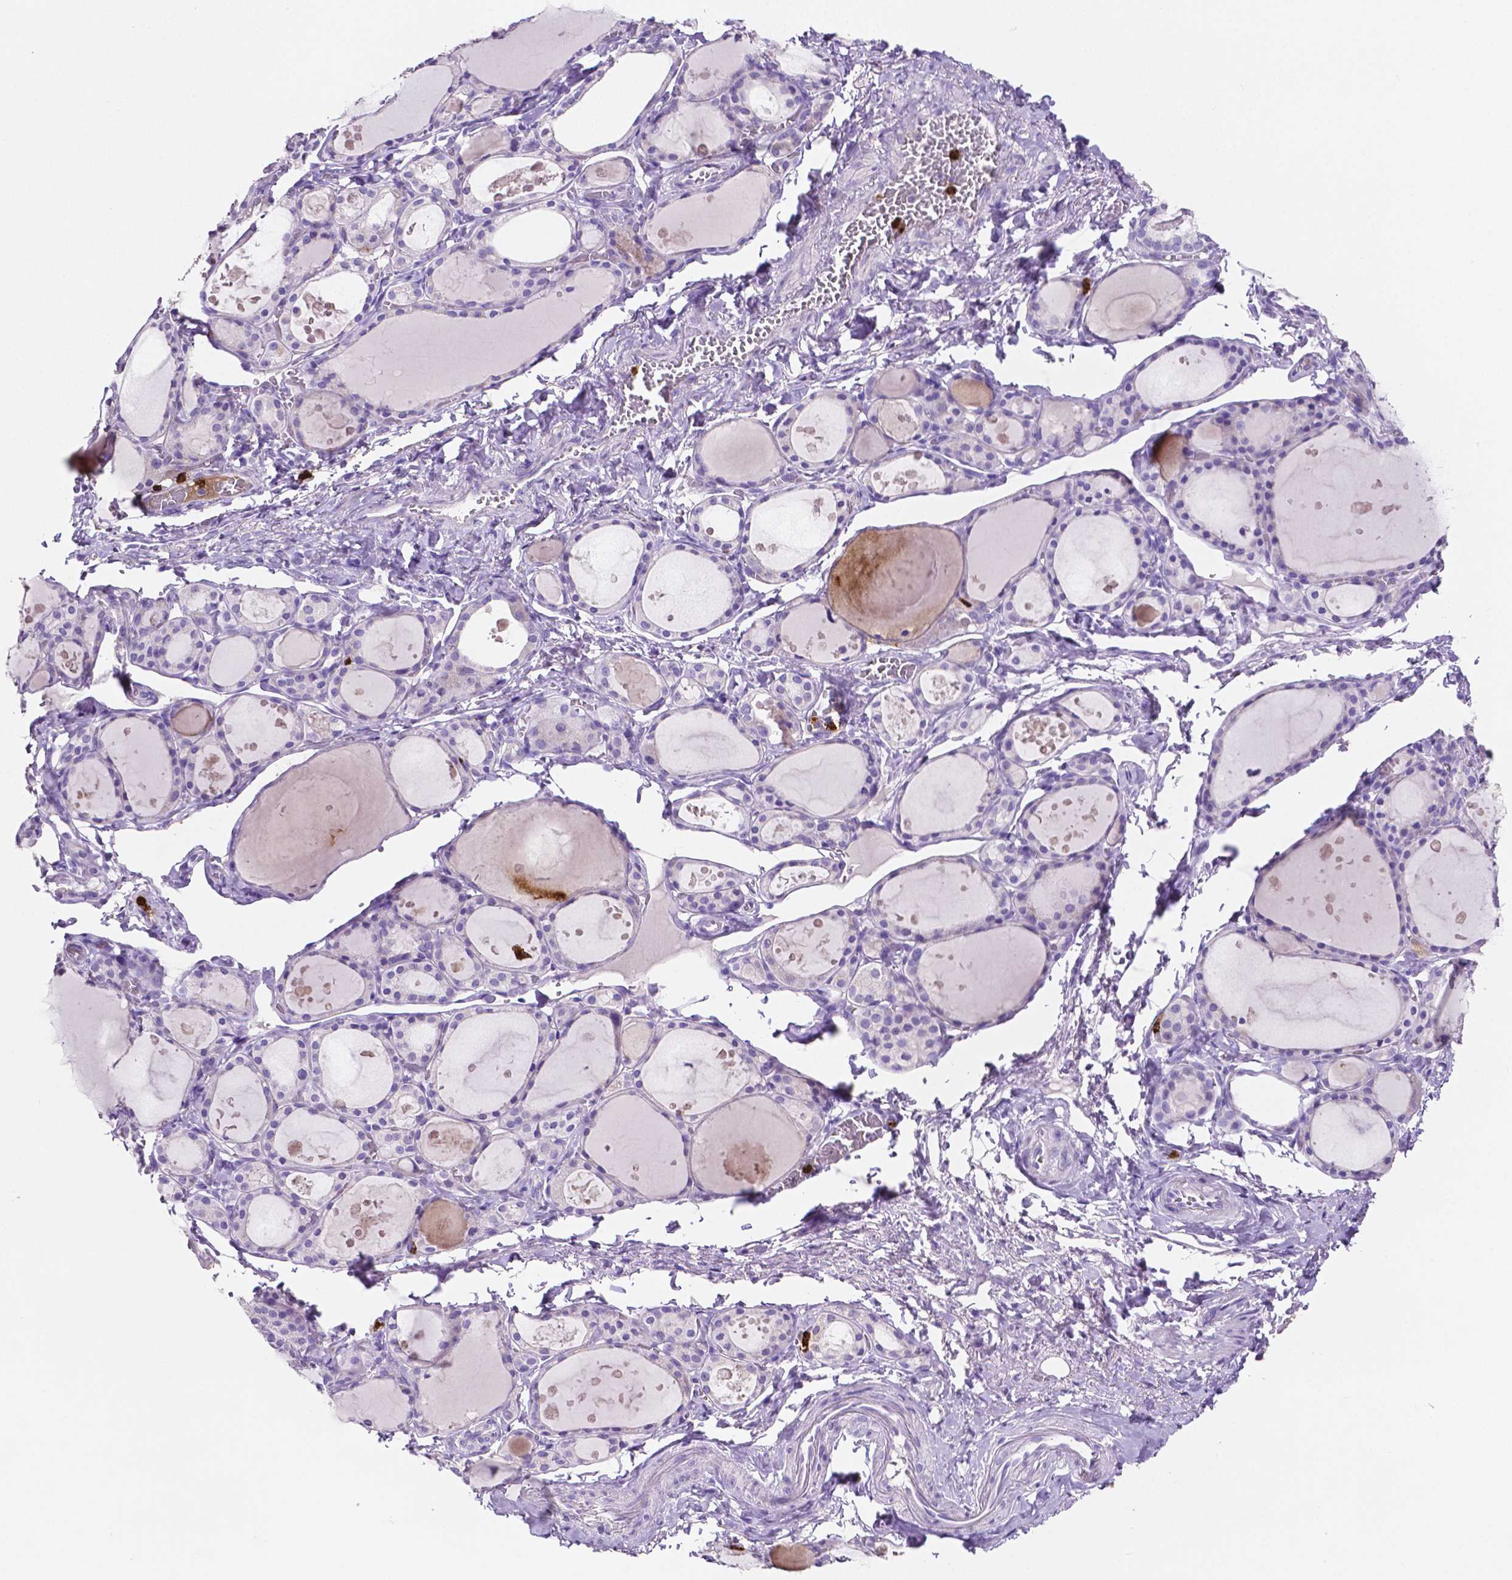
{"staining": {"intensity": "negative", "quantity": "none", "location": "none"}, "tissue": "thyroid gland", "cell_type": "Glandular cells", "image_type": "normal", "snomed": [{"axis": "morphology", "description": "Normal tissue, NOS"}, {"axis": "topography", "description": "Thyroid gland"}], "caption": "The micrograph displays no significant positivity in glandular cells of thyroid gland. (Brightfield microscopy of DAB (3,3'-diaminobenzidine) immunohistochemistry (IHC) at high magnification).", "gene": "MMP9", "patient": {"sex": "male", "age": 68}}